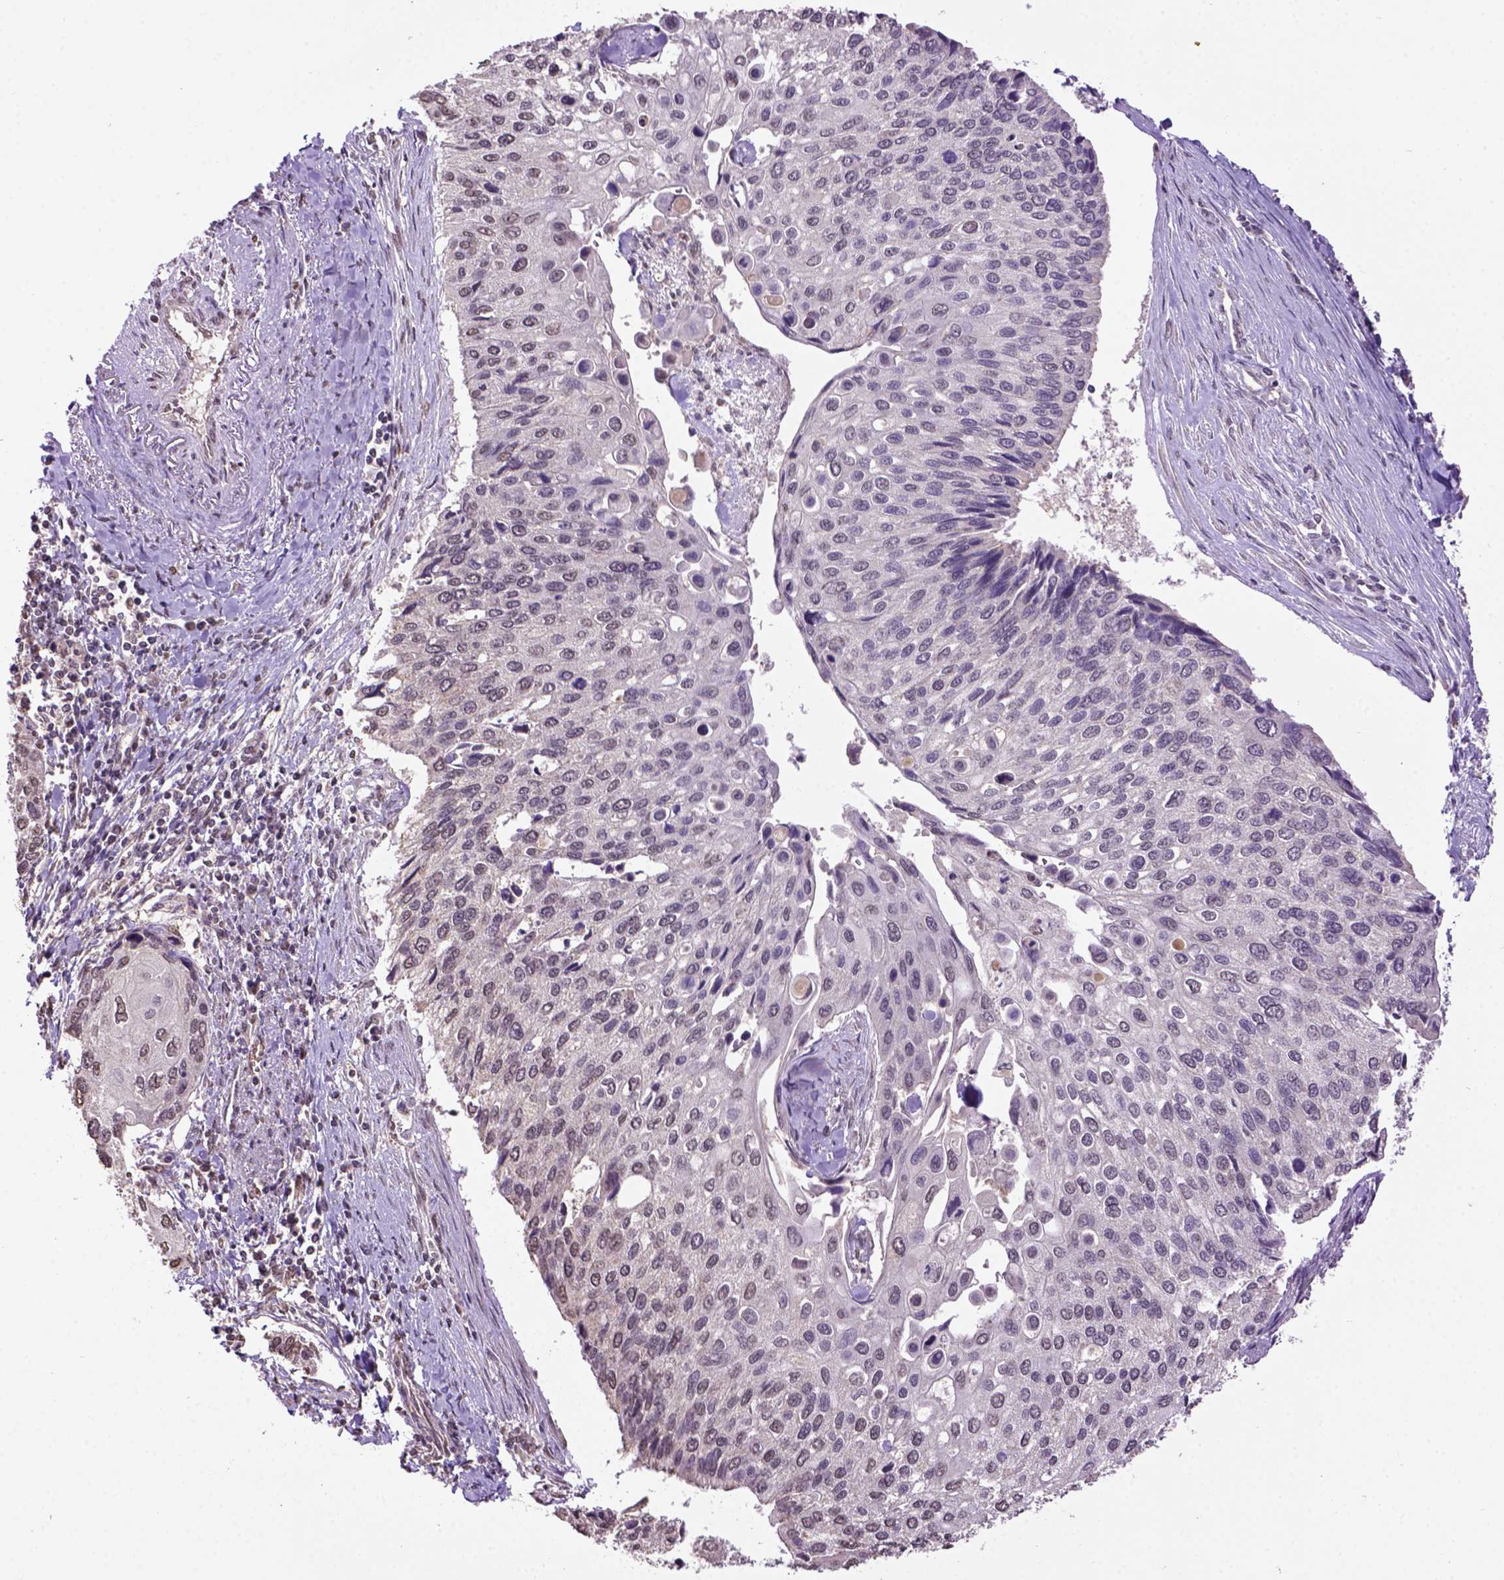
{"staining": {"intensity": "weak", "quantity": "<25%", "location": "cytoplasmic/membranous"}, "tissue": "lung cancer", "cell_type": "Tumor cells", "image_type": "cancer", "snomed": [{"axis": "morphology", "description": "Squamous cell carcinoma, NOS"}, {"axis": "morphology", "description": "Squamous cell carcinoma, metastatic, NOS"}, {"axis": "topography", "description": "Lung"}], "caption": "IHC micrograph of human lung cancer stained for a protein (brown), which reveals no expression in tumor cells.", "gene": "WDR17", "patient": {"sex": "male", "age": 63}}